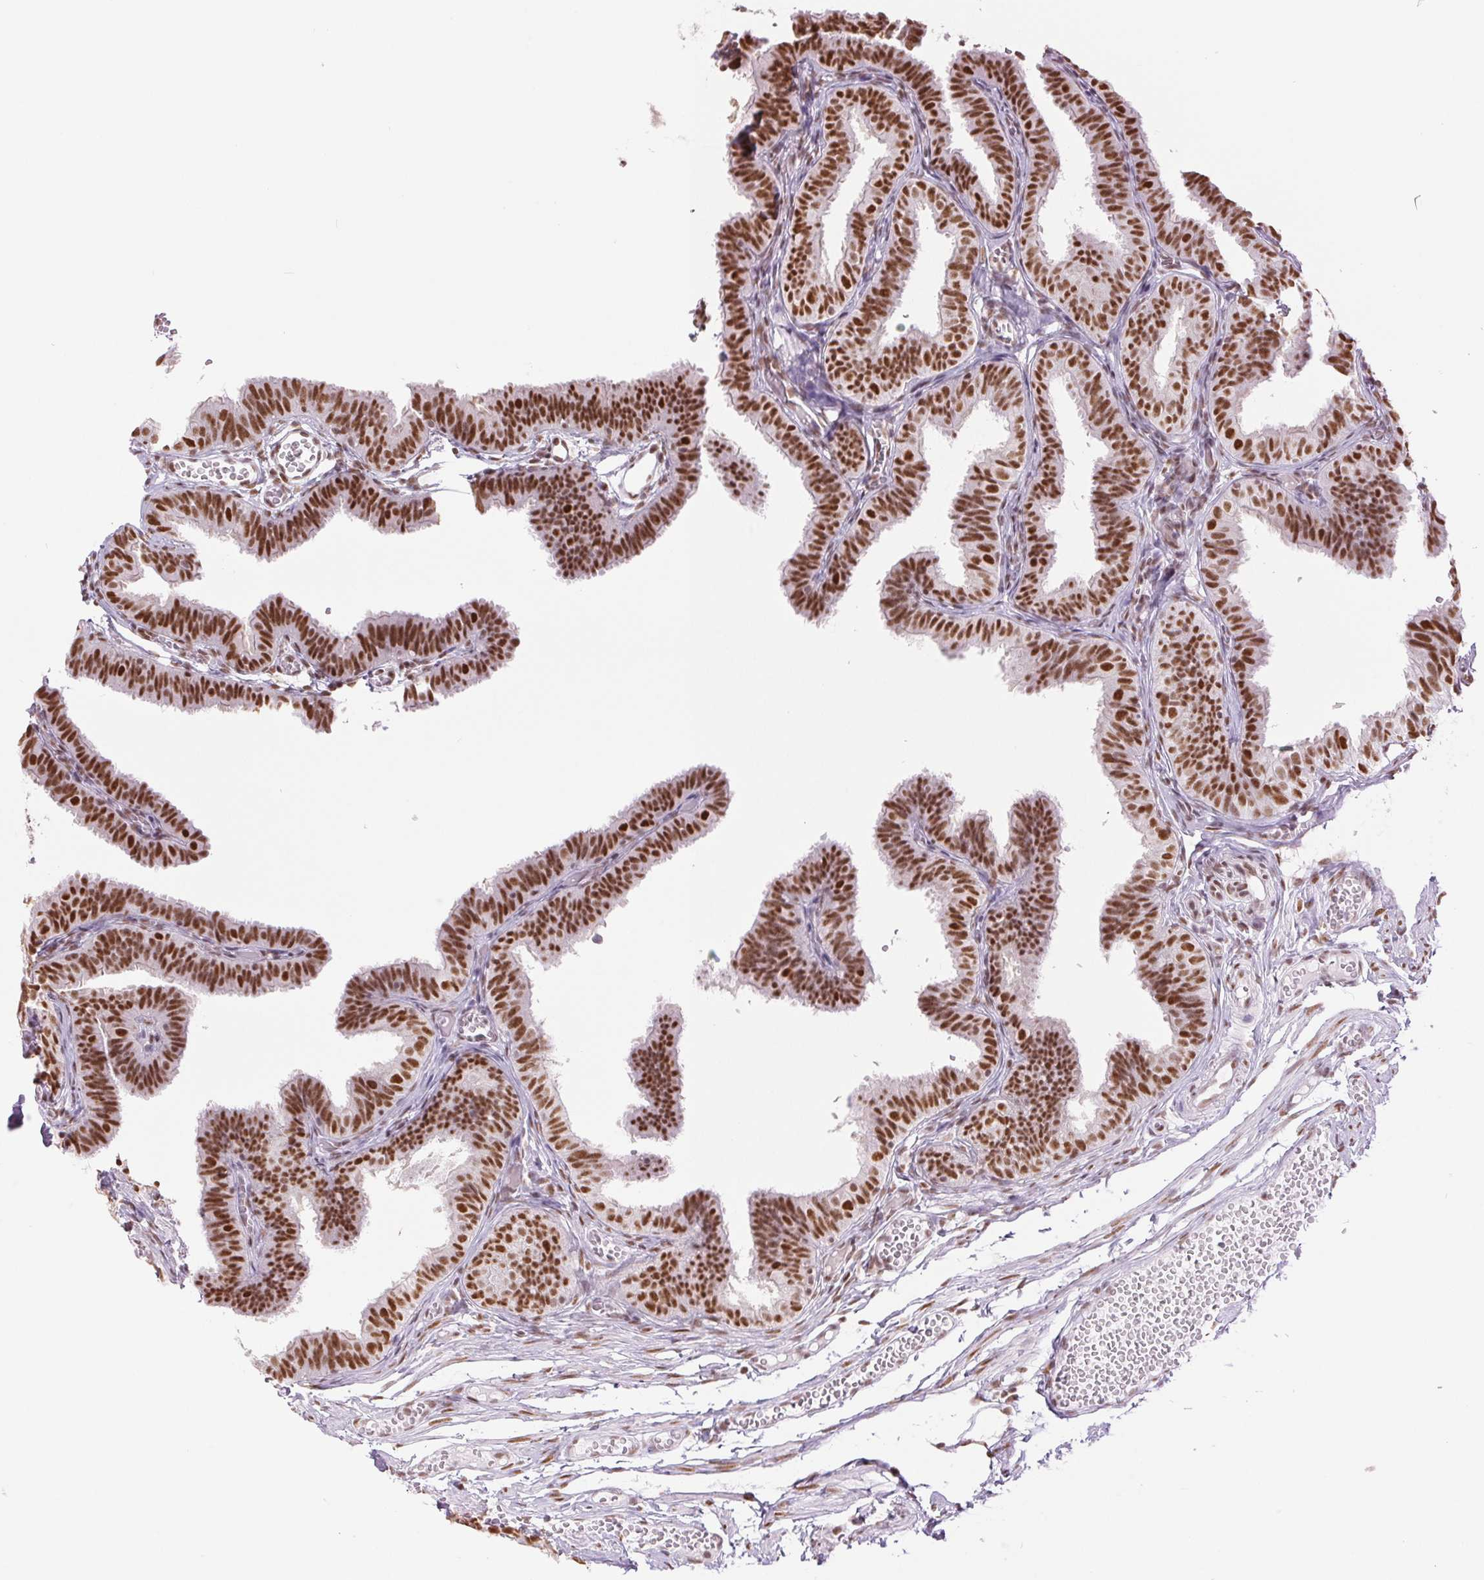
{"staining": {"intensity": "strong", "quantity": ">75%", "location": "nuclear"}, "tissue": "fallopian tube", "cell_type": "Glandular cells", "image_type": "normal", "snomed": [{"axis": "morphology", "description": "Normal tissue, NOS"}, {"axis": "topography", "description": "Fallopian tube"}], "caption": "IHC micrograph of benign fallopian tube: human fallopian tube stained using immunohistochemistry reveals high levels of strong protein expression localized specifically in the nuclear of glandular cells, appearing as a nuclear brown color.", "gene": "ZFR2", "patient": {"sex": "female", "age": 25}}